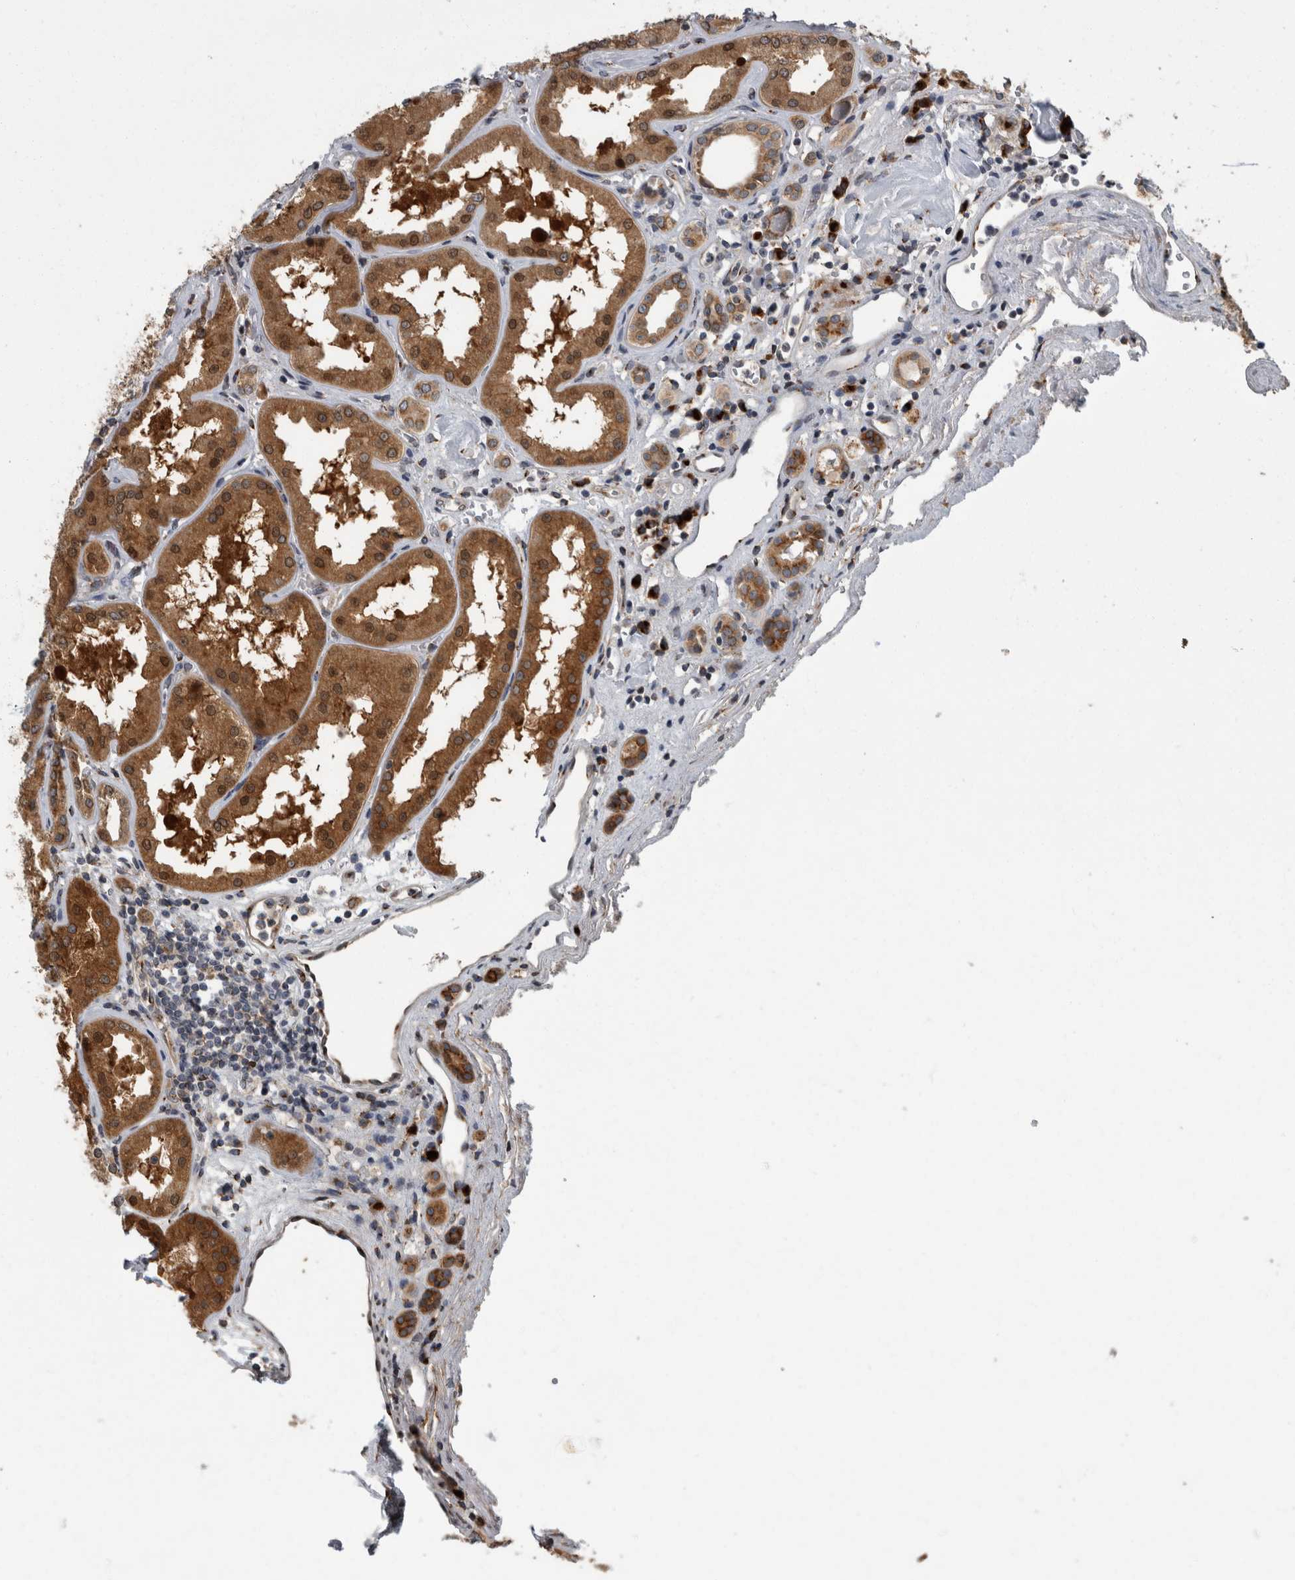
{"staining": {"intensity": "moderate", "quantity": "25%-75%", "location": "cytoplasmic/membranous"}, "tissue": "kidney", "cell_type": "Cells in glomeruli", "image_type": "normal", "snomed": [{"axis": "morphology", "description": "Normal tissue, NOS"}, {"axis": "topography", "description": "Kidney"}], "caption": "The micrograph exhibits a brown stain indicating the presence of a protein in the cytoplasmic/membranous of cells in glomeruli in kidney.", "gene": "LMAN2L", "patient": {"sex": "female", "age": 56}}